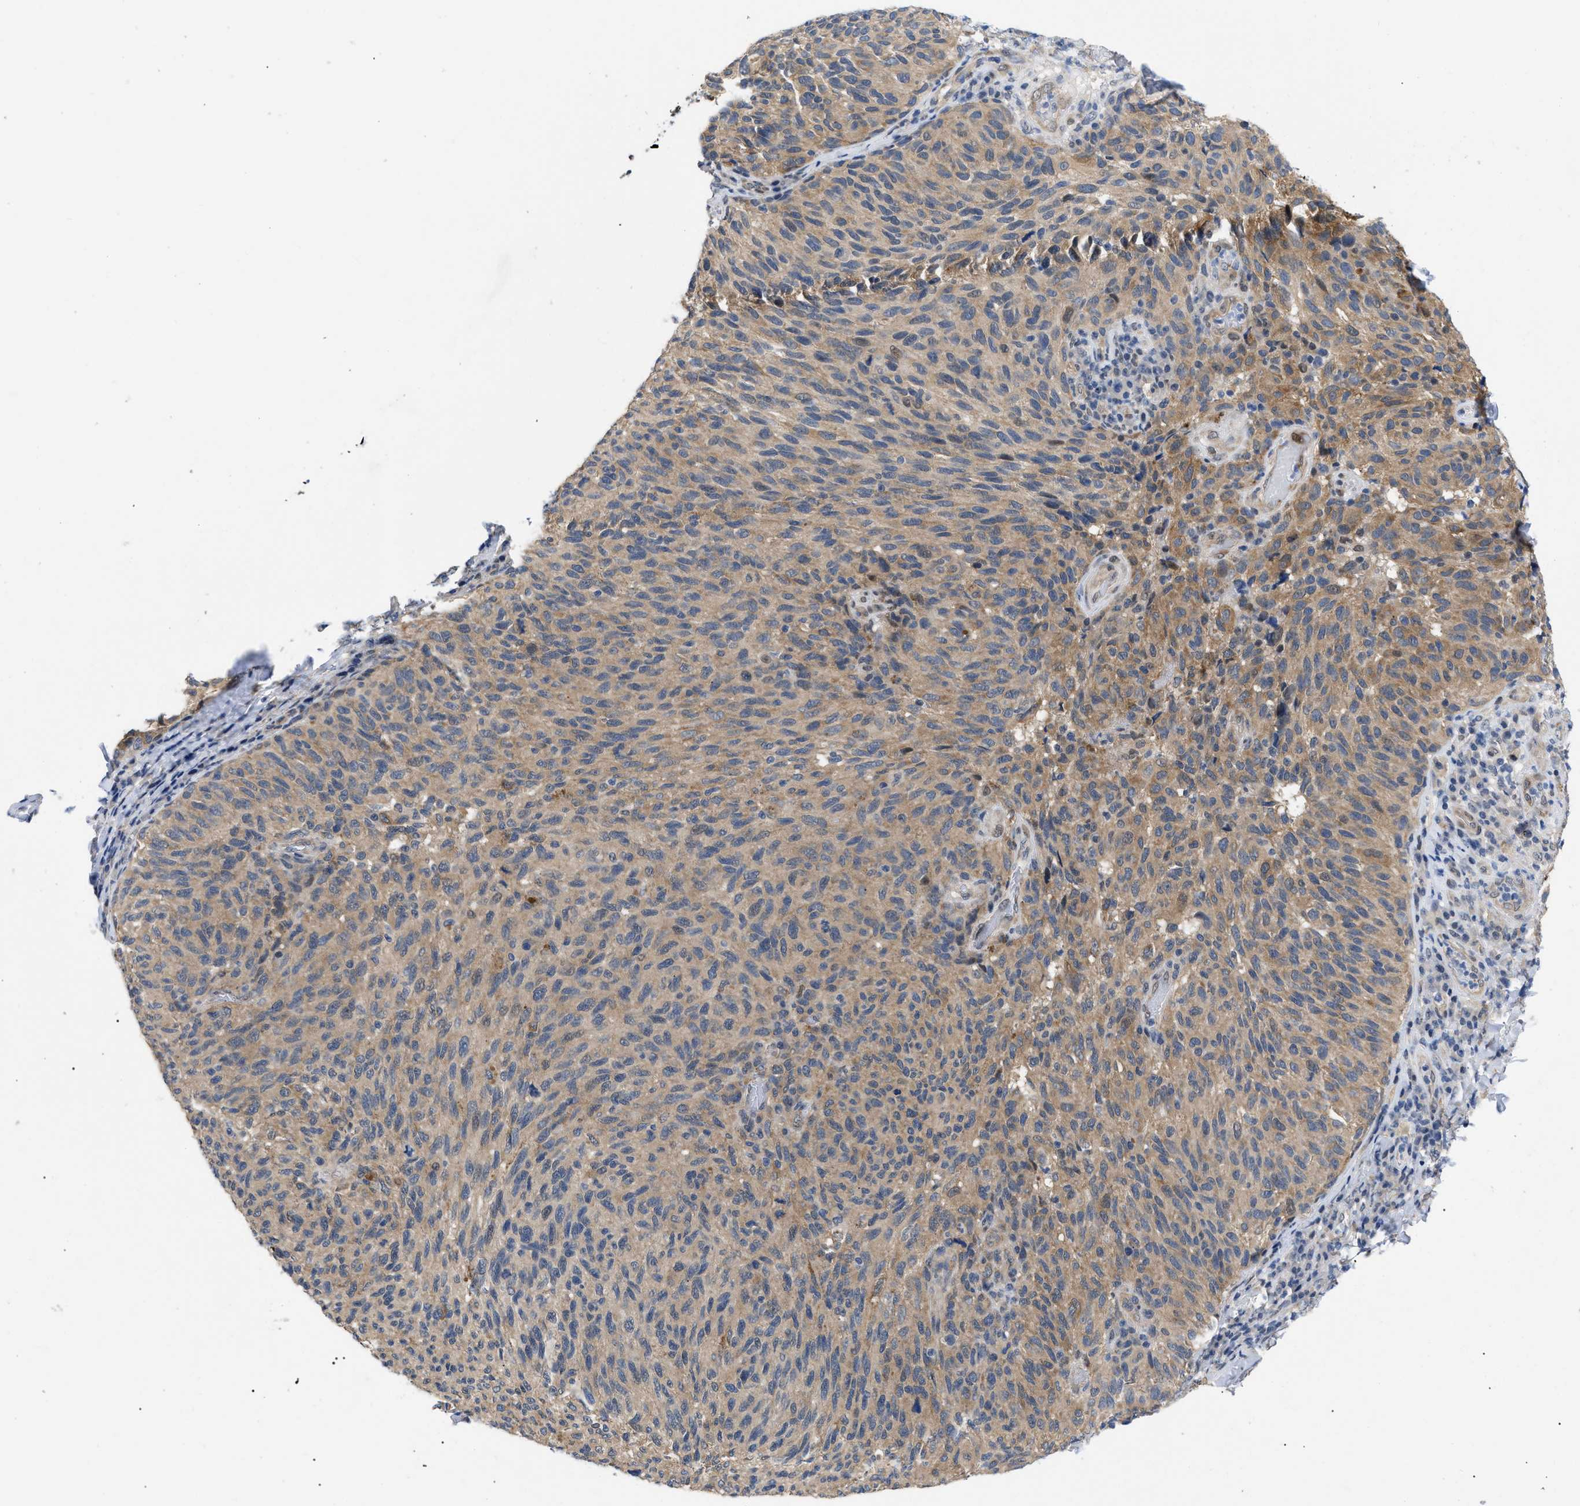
{"staining": {"intensity": "moderate", "quantity": ">75%", "location": "cytoplasmic/membranous"}, "tissue": "melanoma", "cell_type": "Tumor cells", "image_type": "cancer", "snomed": [{"axis": "morphology", "description": "Malignant melanoma, NOS"}, {"axis": "topography", "description": "Skin"}], "caption": "Malignant melanoma stained for a protein displays moderate cytoplasmic/membranous positivity in tumor cells.", "gene": "GARRE1", "patient": {"sex": "female", "age": 73}}